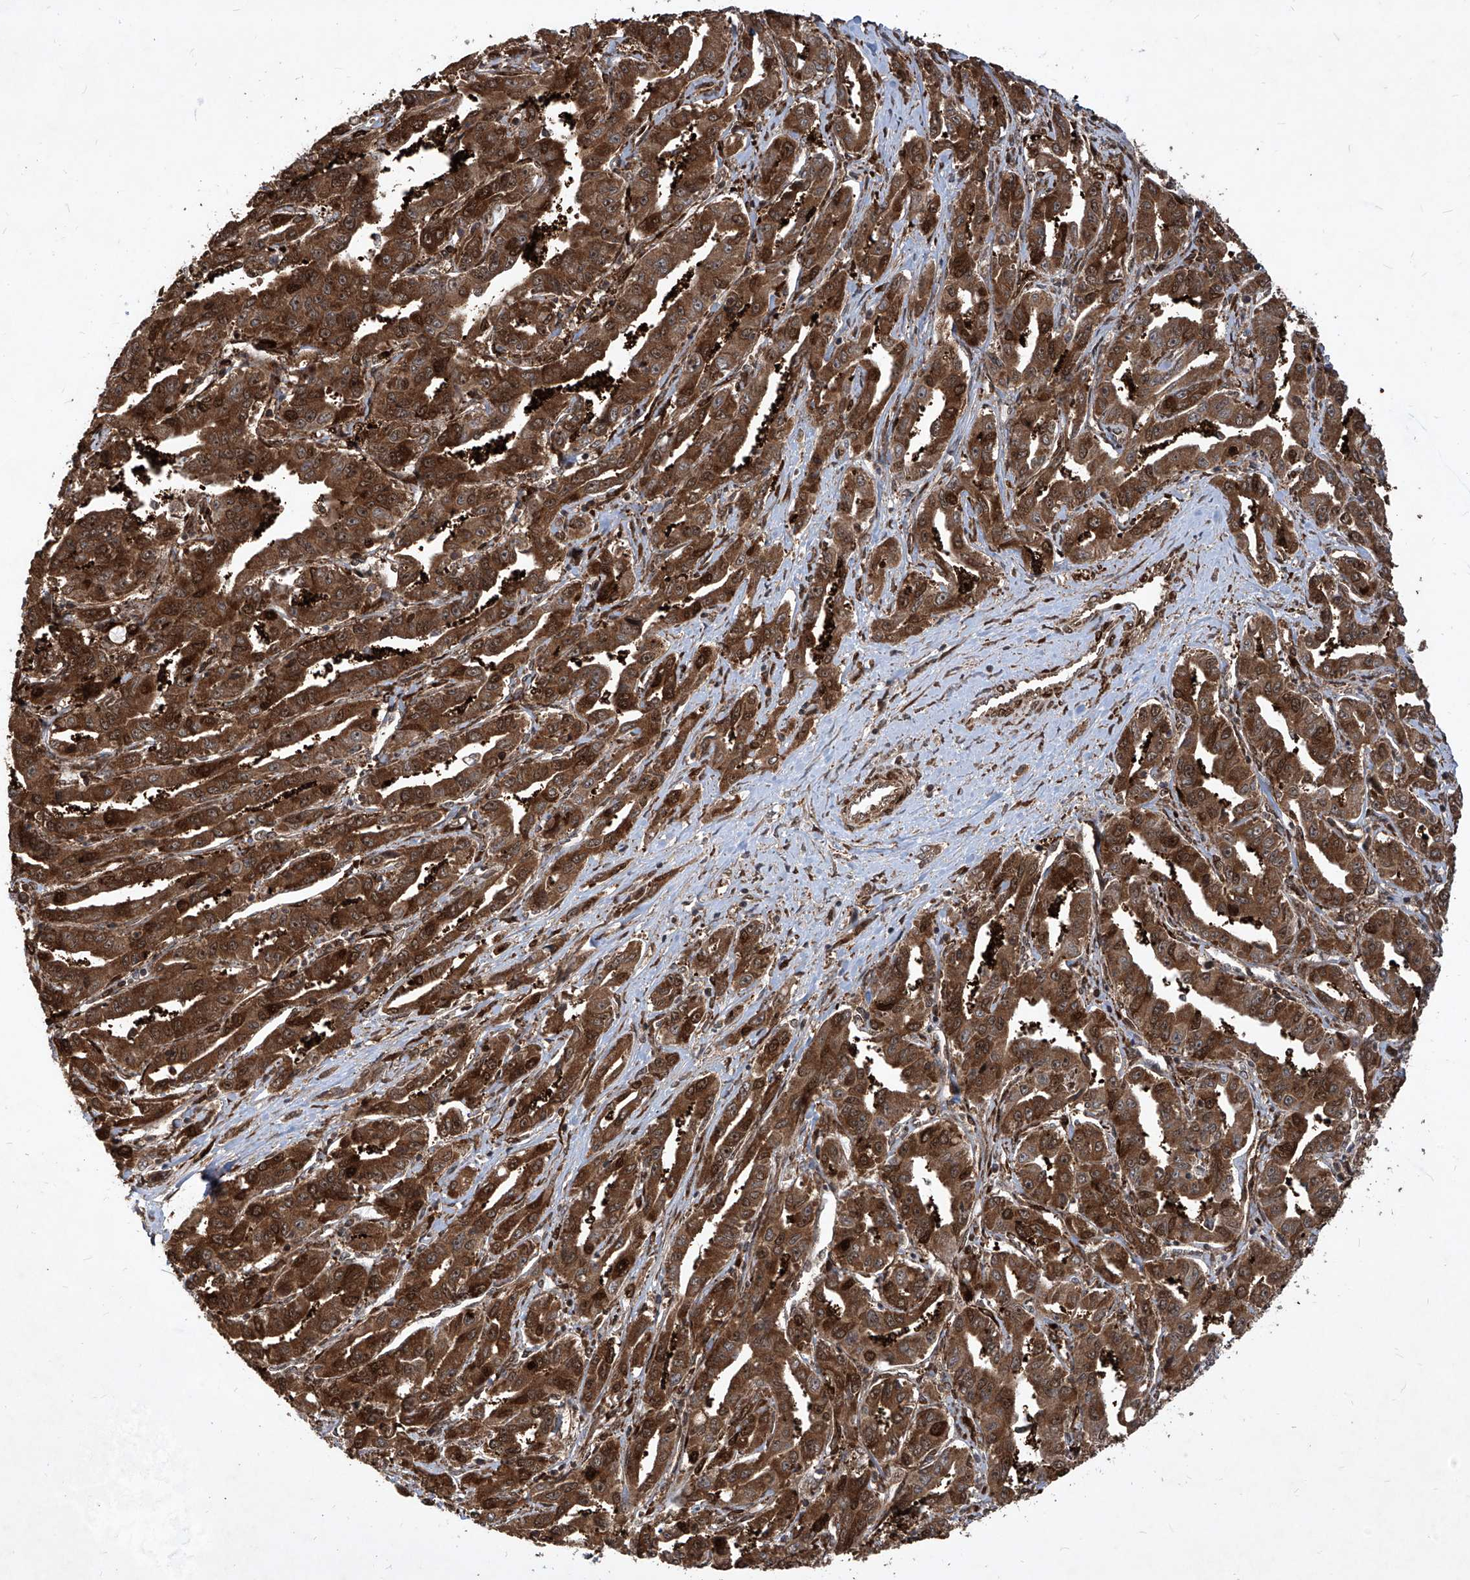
{"staining": {"intensity": "strong", "quantity": ">75%", "location": "cytoplasmic/membranous,nuclear"}, "tissue": "liver cancer", "cell_type": "Tumor cells", "image_type": "cancer", "snomed": [{"axis": "morphology", "description": "Cholangiocarcinoma"}, {"axis": "topography", "description": "Liver"}], "caption": "Approximately >75% of tumor cells in liver cholangiocarcinoma show strong cytoplasmic/membranous and nuclear protein expression as visualized by brown immunohistochemical staining.", "gene": "MAGED2", "patient": {"sex": "male", "age": 59}}